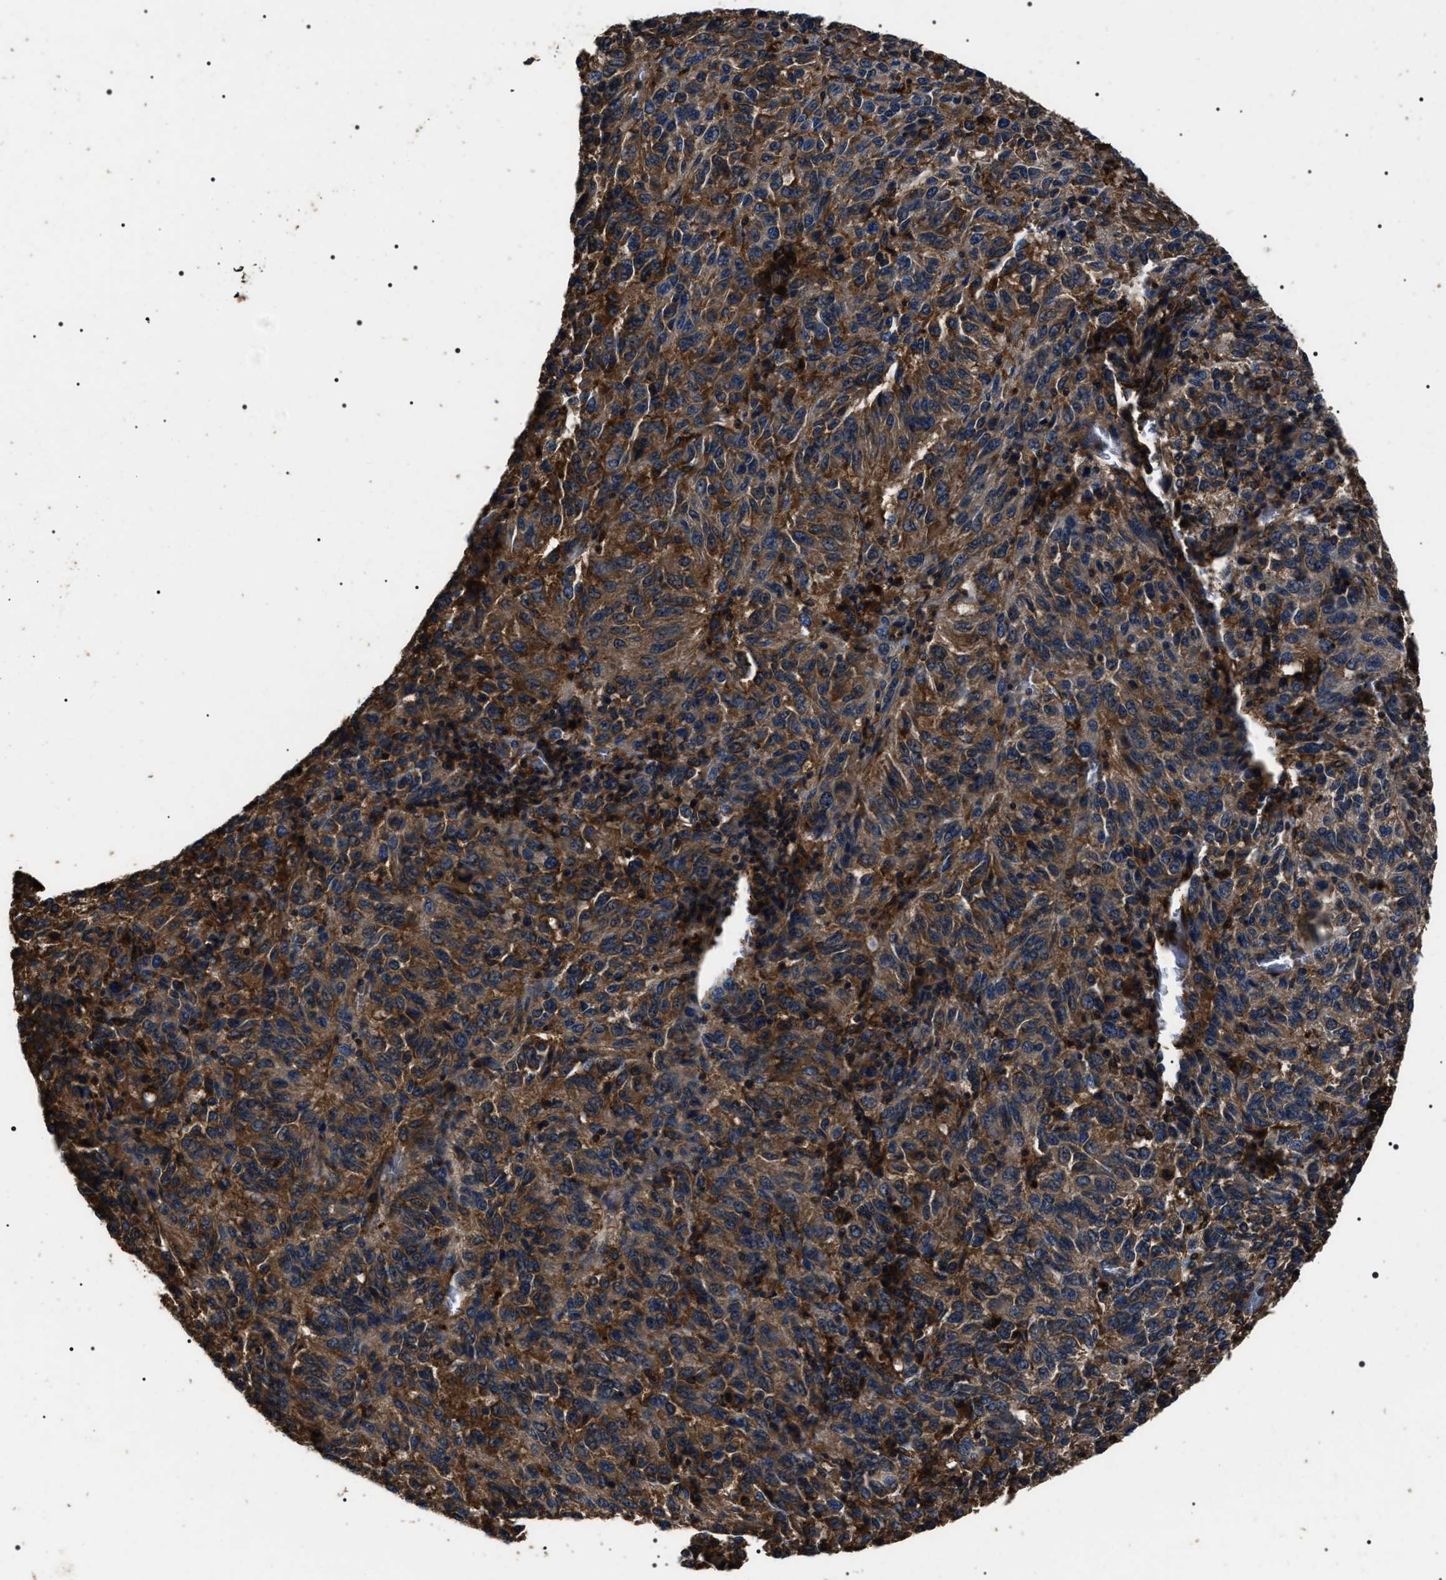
{"staining": {"intensity": "strong", "quantity": "25%-75%", "location": "cytoplasmic/membranous"}, "tissue": "melanoma", "cell_type": "Tumor cells", "image_type": "cancer", "snomed": [{"axis": "morphology", "description": "Malignant melanoma, Metastatic site"}, {"axis": "topography", "description": "Lung"}], "caption": "Immunohistochemistry of human malignant melanoma (metastatic site) reveals high levels of strong cytoplasmic/membranous staining in approximately 25%-75% of tumor cells. (DAB (3,3'-diaminobenzidine) = brown stain, brightfield microscopy at high magnification).", "gene": "HSCB", "patient": {"sex": "male", "age": 64}}